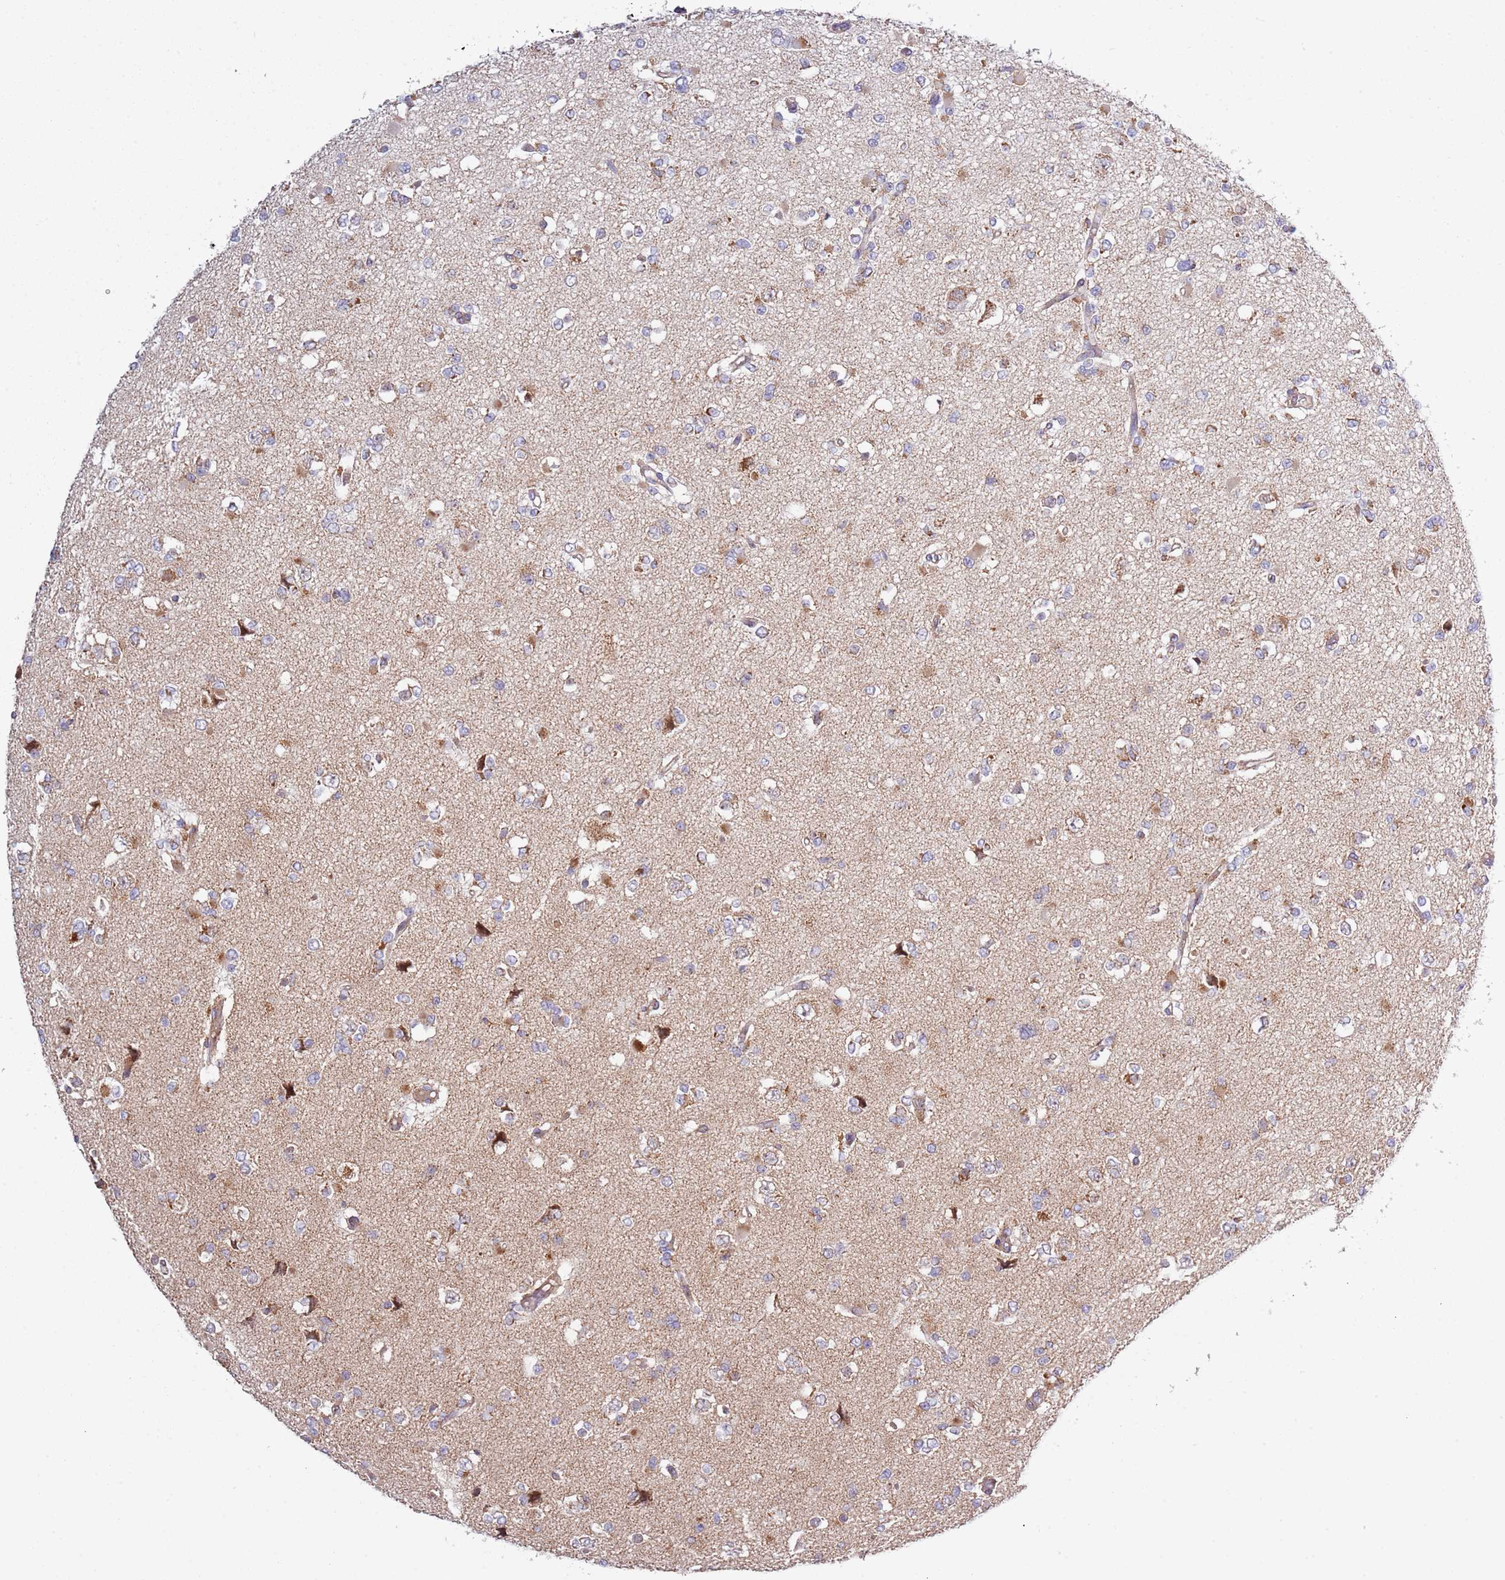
{"staining": {"intensity": "moderate", "quantity": "<25%", "location": "cytoplasmic/membranous"}, "tissue": "glioma", "cell_type": "Tumor cells", "image_type": "cancer", "snomed": [{"axis": "morphology", "description": "Glioma, malignant, Low grade"}, {"axis": "topography", "description": "Brain"}], "caption": "Brown immunohistochemical staining in low-grade glioma (malignant) shows moderate cytoplasmic/membranous positivity in approximately <25% of tumor cells.", "gene": "IRS4", "patient": {"sex": "female", "age": 22}}